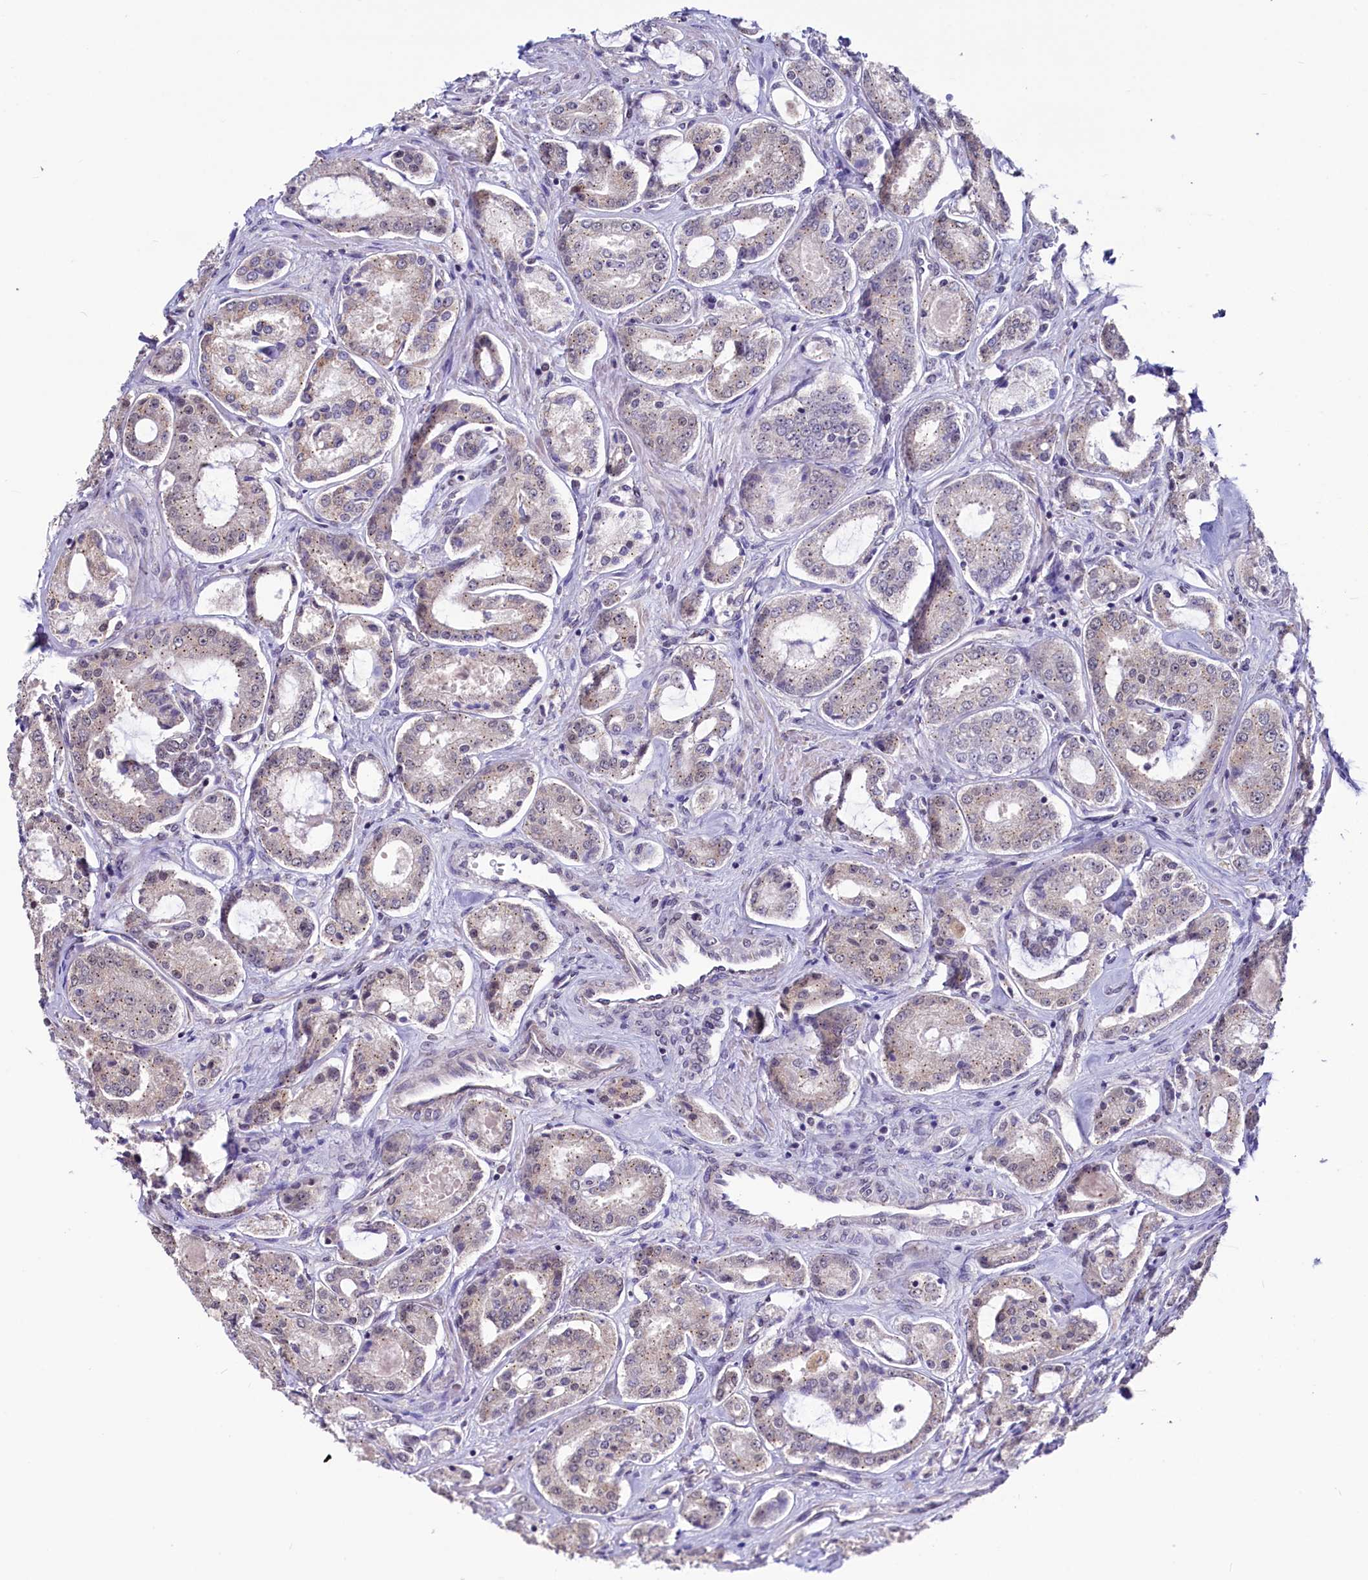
{"staining": {"intensity": "weak", "quantity": "<25%", "location": "cytoplasmic/membranous"}, "tissue": "prostate cancer", "cell_type": "Tumor cells", "image_type": "cancer", "snomed": [{"axis": "morphology", "description": "Adenocarcinoma, Low grade"}, {"axis": "topography", "description": "Prostate"}], "caption": "This is a histopathology image of IHC staining of prostate low-grade adenocarcinoma, which shows no expression in tumor cells.", "gene": "SEC24C", "patient": {"sex": "male", "age": 68}}